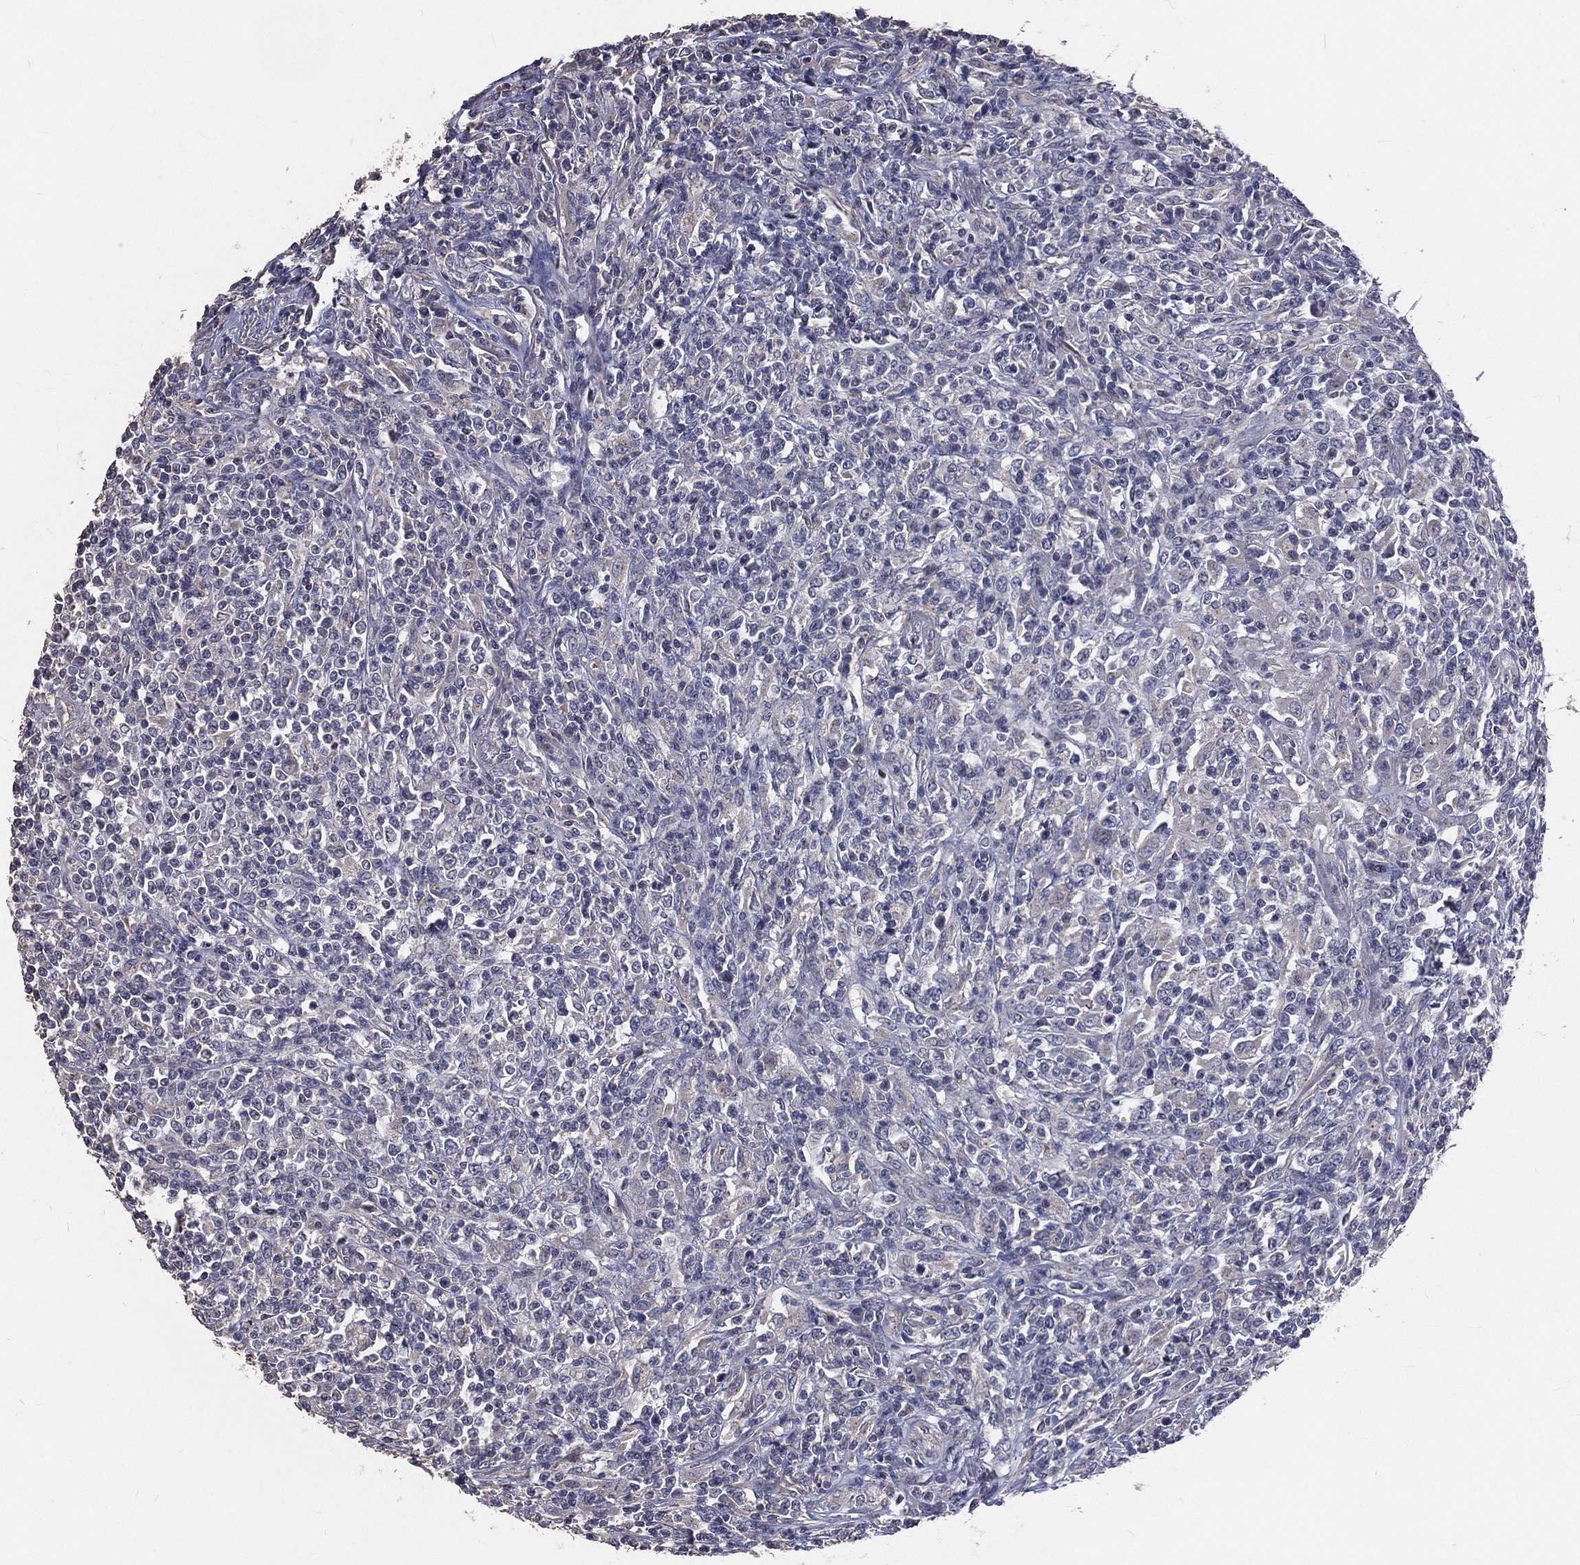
{"staining": {"intensity": "negative", "quantity": "none", "location": "none"}, "tissue": "lymphoma", "cell_type": "Tumor cells", "image_type": "cancer", "snomed": [{"axis": "morphology", "description": "Malignant lymphoma, non-Hodgkin's type, High grade"}, {"axis": "topography", "description": "Lung"}], "caption": "High-grade malignant lymphoma, non-Hodgkin's type was stained to show a protein in brown. There is no significant staining in tumor cells.", "gene": "CROCC", "patient": {"sex": "male", "age": 79}}